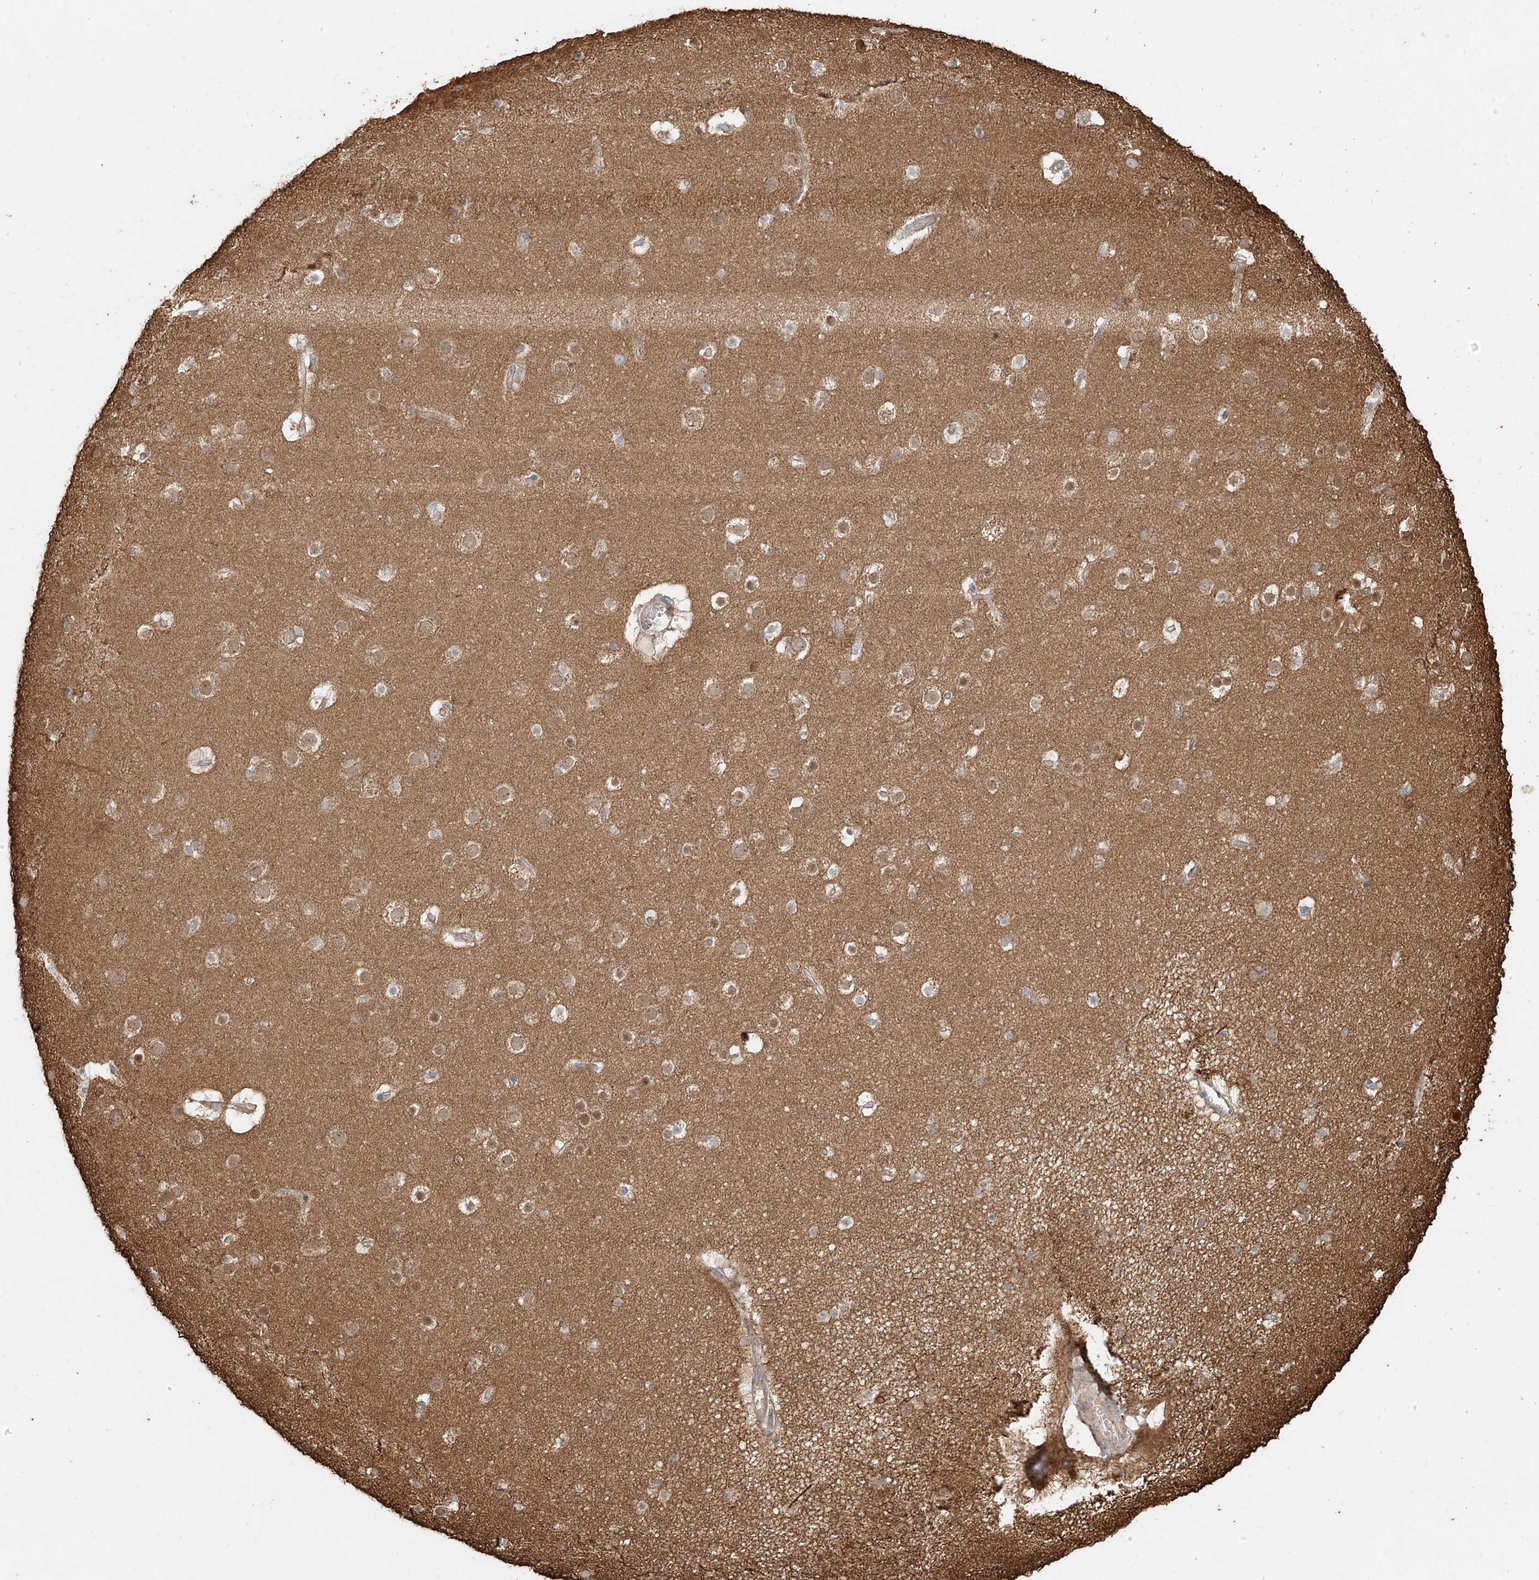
{"staining": {"intensity": "weak", "quantity": "25%-75%", "location": "cytoplasmic/membranous"}, "tissue": "cerebral cortex", "cell_type": "Endothelial cells", "image_type": "normal", "snomed": [{"axis": "morphology", "description": "Normal tissue, NOS"}, {"axis": "topography", "description": "Cerebral cortex"}], "caption": "A brown stain labels weak cytoplasmic/membranous expression of a protein in endothelial cells of normal human cerebral cortex.", "gene": "EFNB1", "patient": {"sex": "male", "age": 57}}